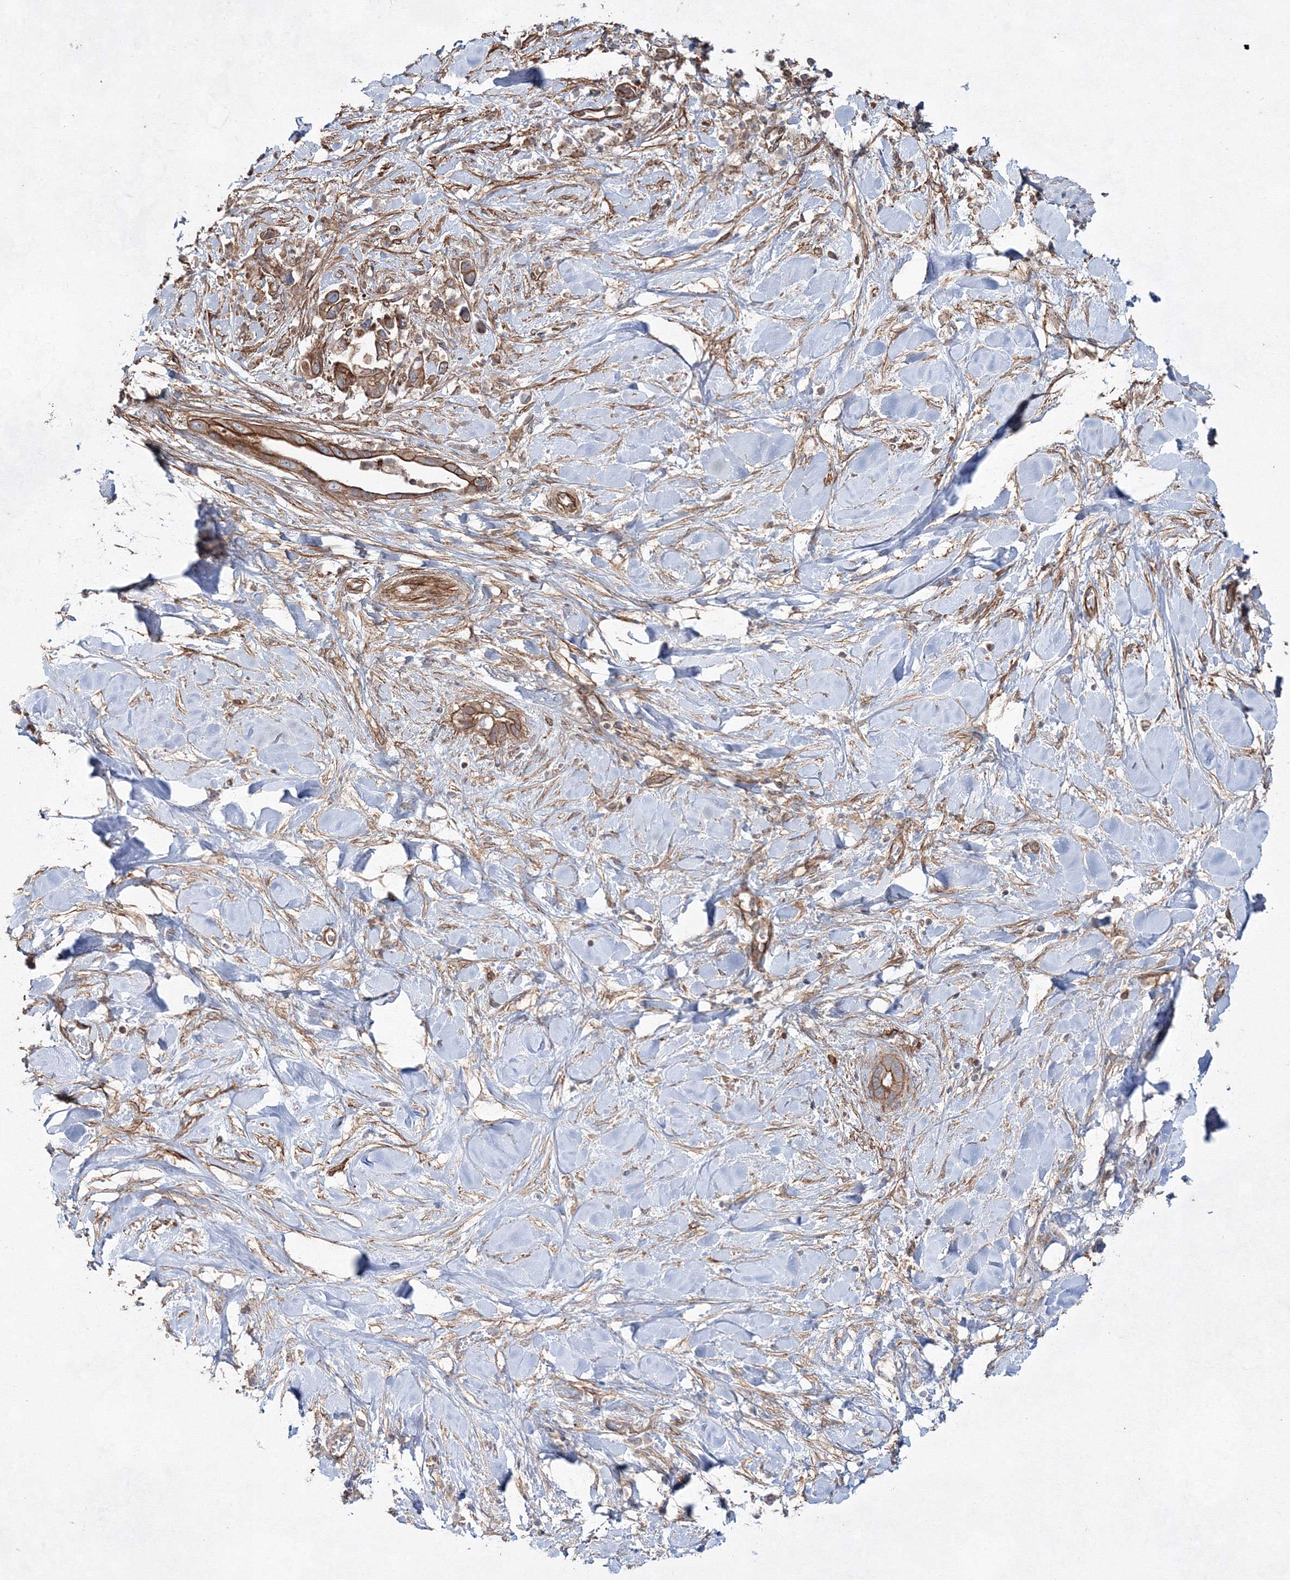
{"staining": {"intensity": "moderate", "quantity": ">75%", "location": "cytoplasmic/membranous"}, "tissue": "liver cancer", "cell_type": "Tumor cells", "image_type": "cancer", "snomed": [{"axis": "morphology", "description": "Cholangiocarcinoma"}, {"axis": "topography", "description": "Liver"}], "caption": "IHC photomicrograph of cholangiocarcinoma (liver) stained for a protein (brown), which demonstrates medium levels of moderate cytoplasmic/membranous staining in approximately >75% of tumor cells.", "gene": "EXOC6", "patient": {"sex": "female", "age": 54}}